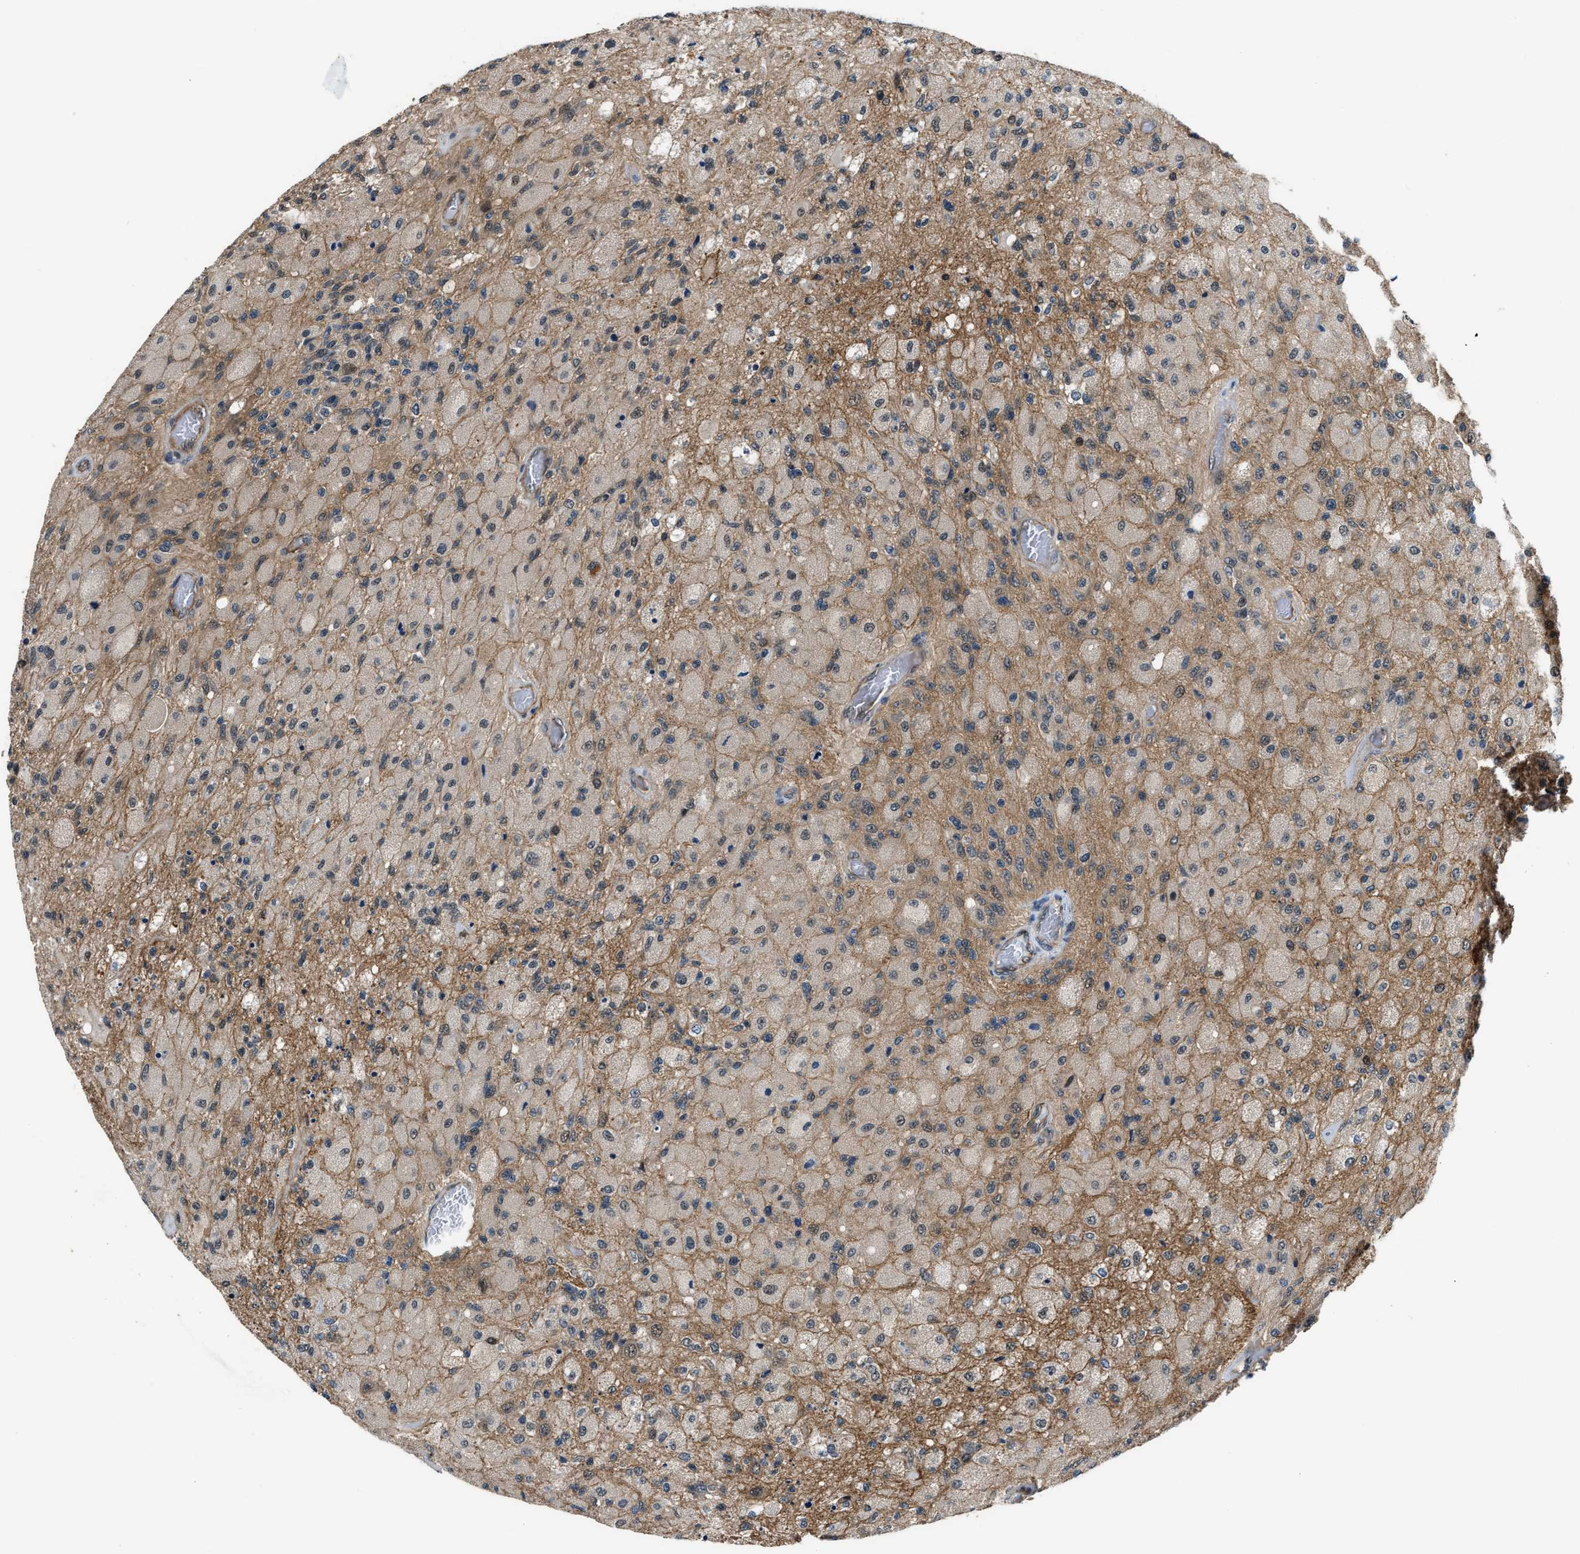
{"staining": {"intensity": "weak", "quantity": "<25%", "location": "cytoplasmic/membranous"}, "tissue": "glioma", "cell_type": "Tumor cells", "image_type": "cancer", "snomed": [{"axis": "morphology", "description": "Normal tissue, NOS"}, {"axis": "morphology", "description": "Glioma, malignant, High grade"}, {"axis": "topography", "description": "Cerebral cortex"}], "caption": "Immunohistochemistry (IHC) micrograph of neoplastic tissue: human high-grade glioma (malignant) stained with DAB exhibits no significant protein staining in tumor cells. Brightfield microscopy of immunohistochemistry (IHC) stained with DAB (brown) and hematoxylin (blue), captured at high magnification.", "gene": "COPS2", "patient": {"sex": "male", "age": 77}}